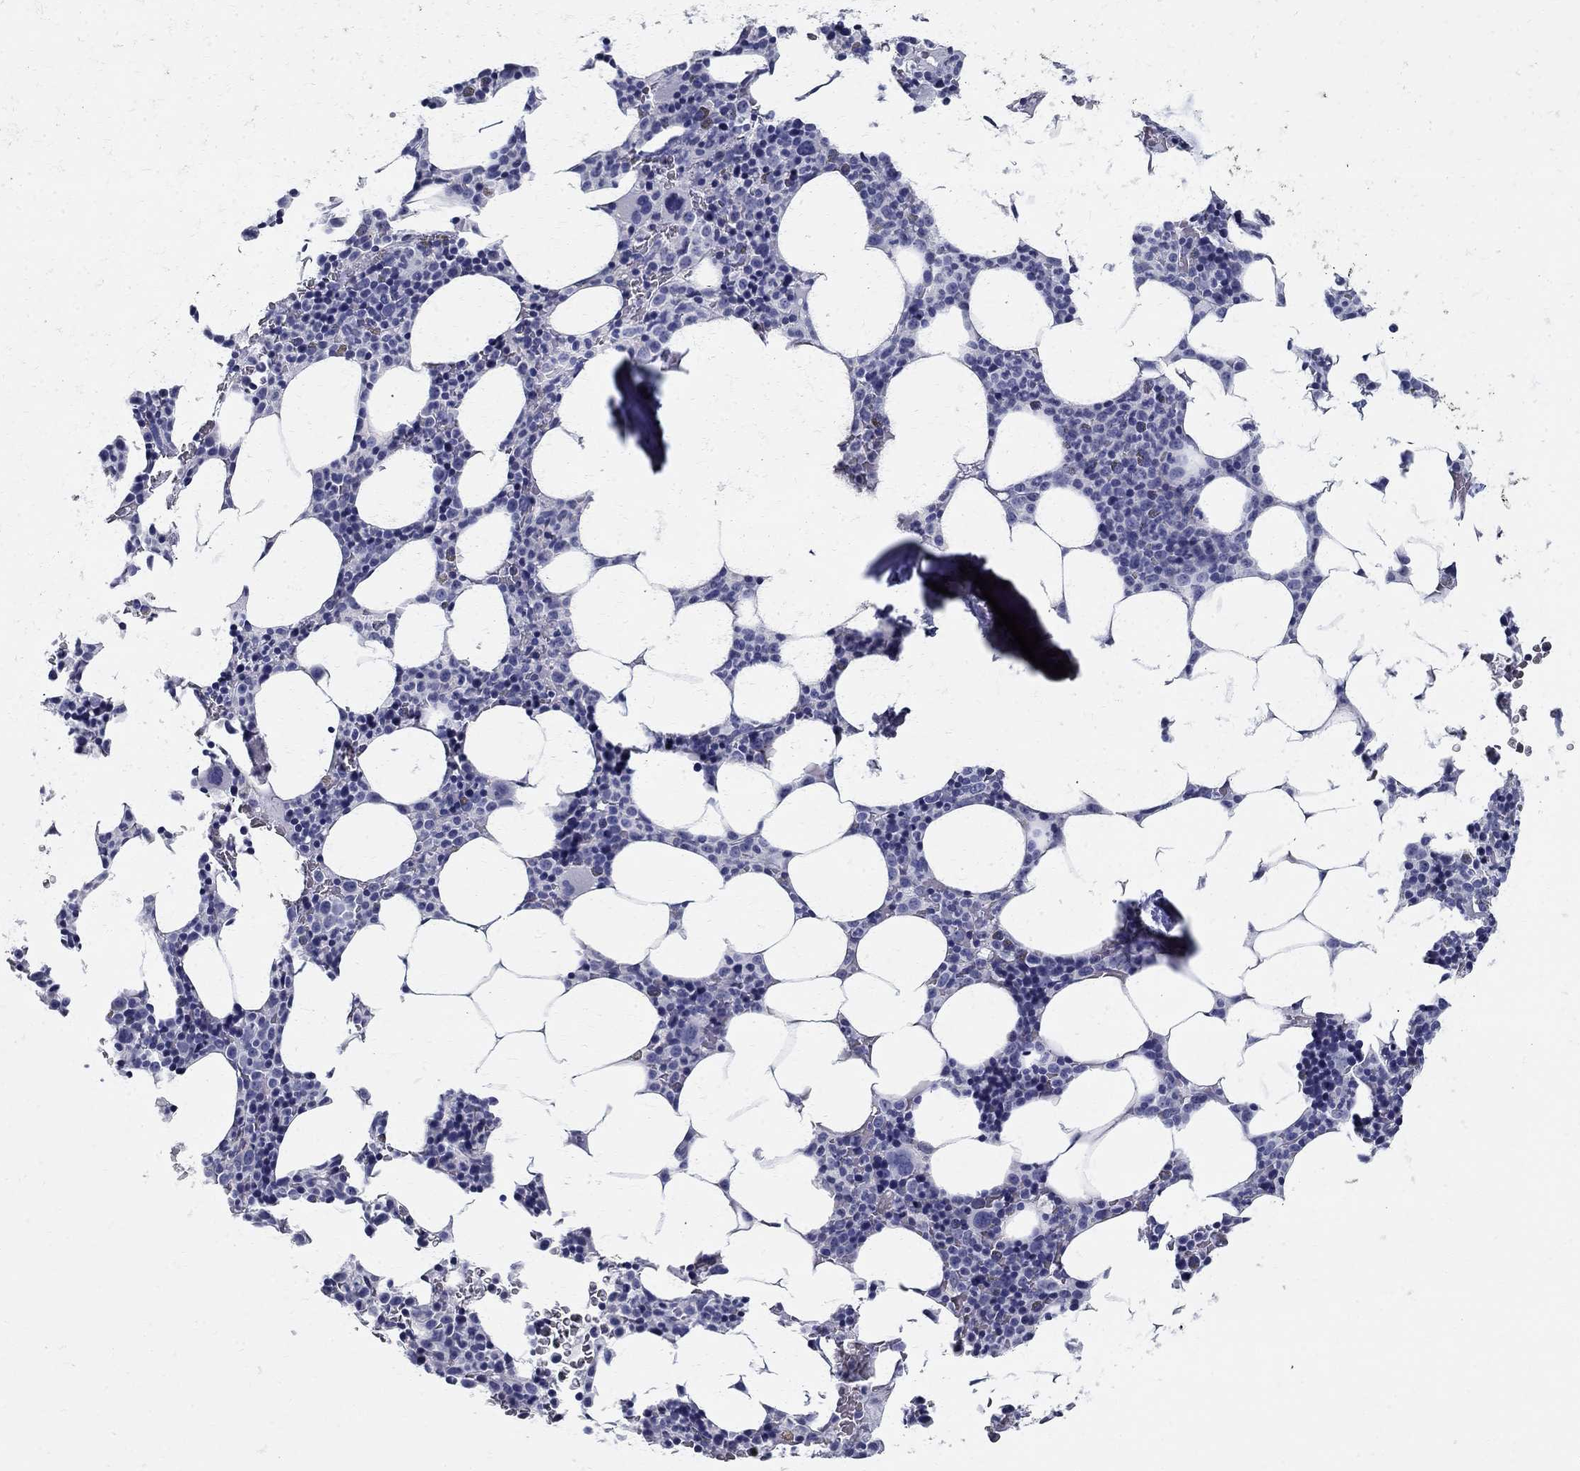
{"staining": {"intensity": "negative", "quantity": "none", "location": "none"}, "tissue": "bone marrow", "cell_type": "Hematopoietic cells", "image_type": "normal", "snomed": [{"axis": "morphology", "description": "Normal tissue, NOS"}, {"axis": "topography", "description": "Bone marrow"}], "caption": "Hematopoietic cells show no significant protein staining in benign bone marrow. (Brightfield microscopy of DAB IHC at high magnification).", "gene": "TGM4", "patient": {"sex": "male", "age": 73}}